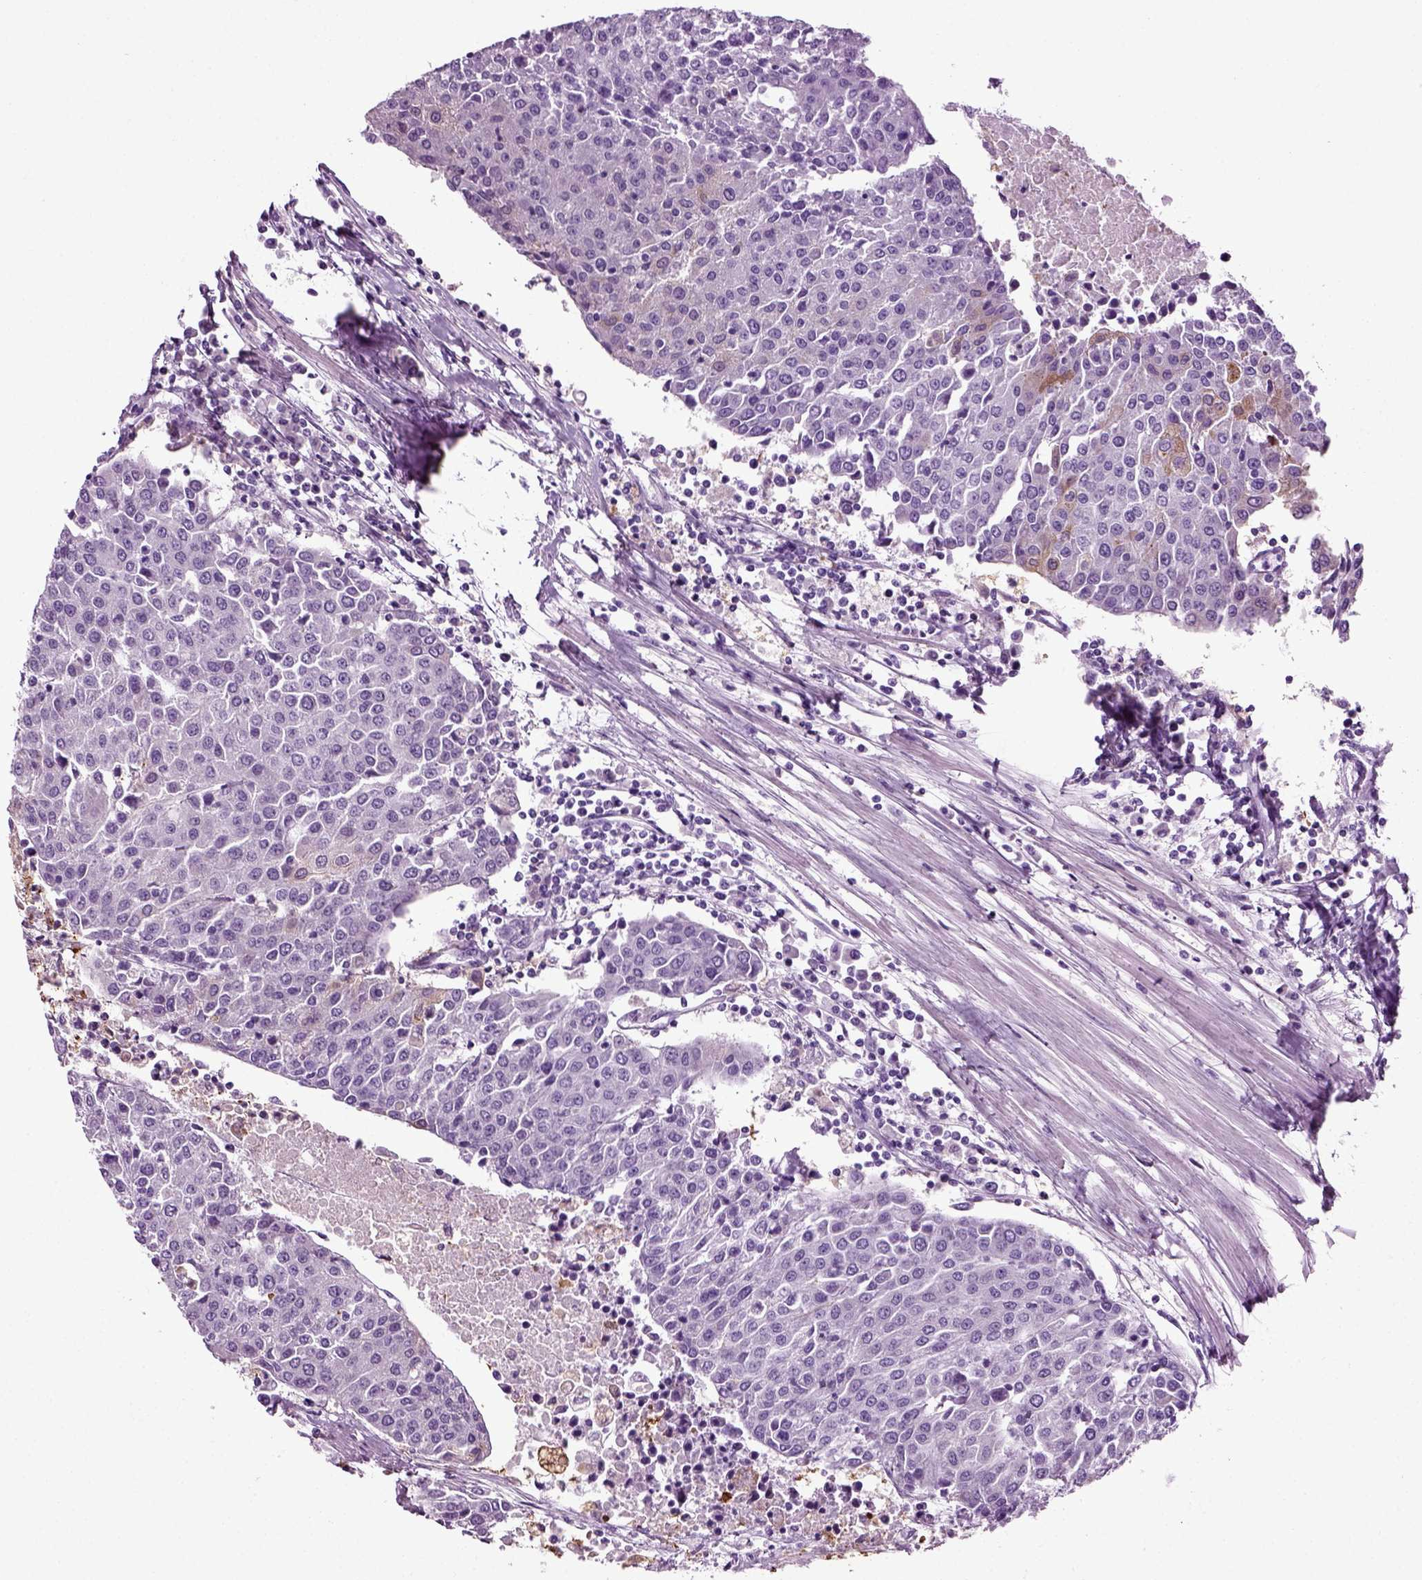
{"staining": {"intensity": "negative", "quantity": "none", "location": "none"}, "tissue": "urothelial cancer", "cell_type": "Tumor cells", "image_type": "cancer", "snomed": [{"axis": "morphology", "description": "Urothelial carcinoma, High grade"}, {"axis": "topography", "description": "Urinary bladder"}], "caption": "IHC micrograph of neoplastic tissue: urothelial cancer stained with DAB (3,3'-diaminobenzidine) shows no significant protein expression in tumor cells.", "gene": "DNAH10", "patient": {"sex": "female", "age": 85}}